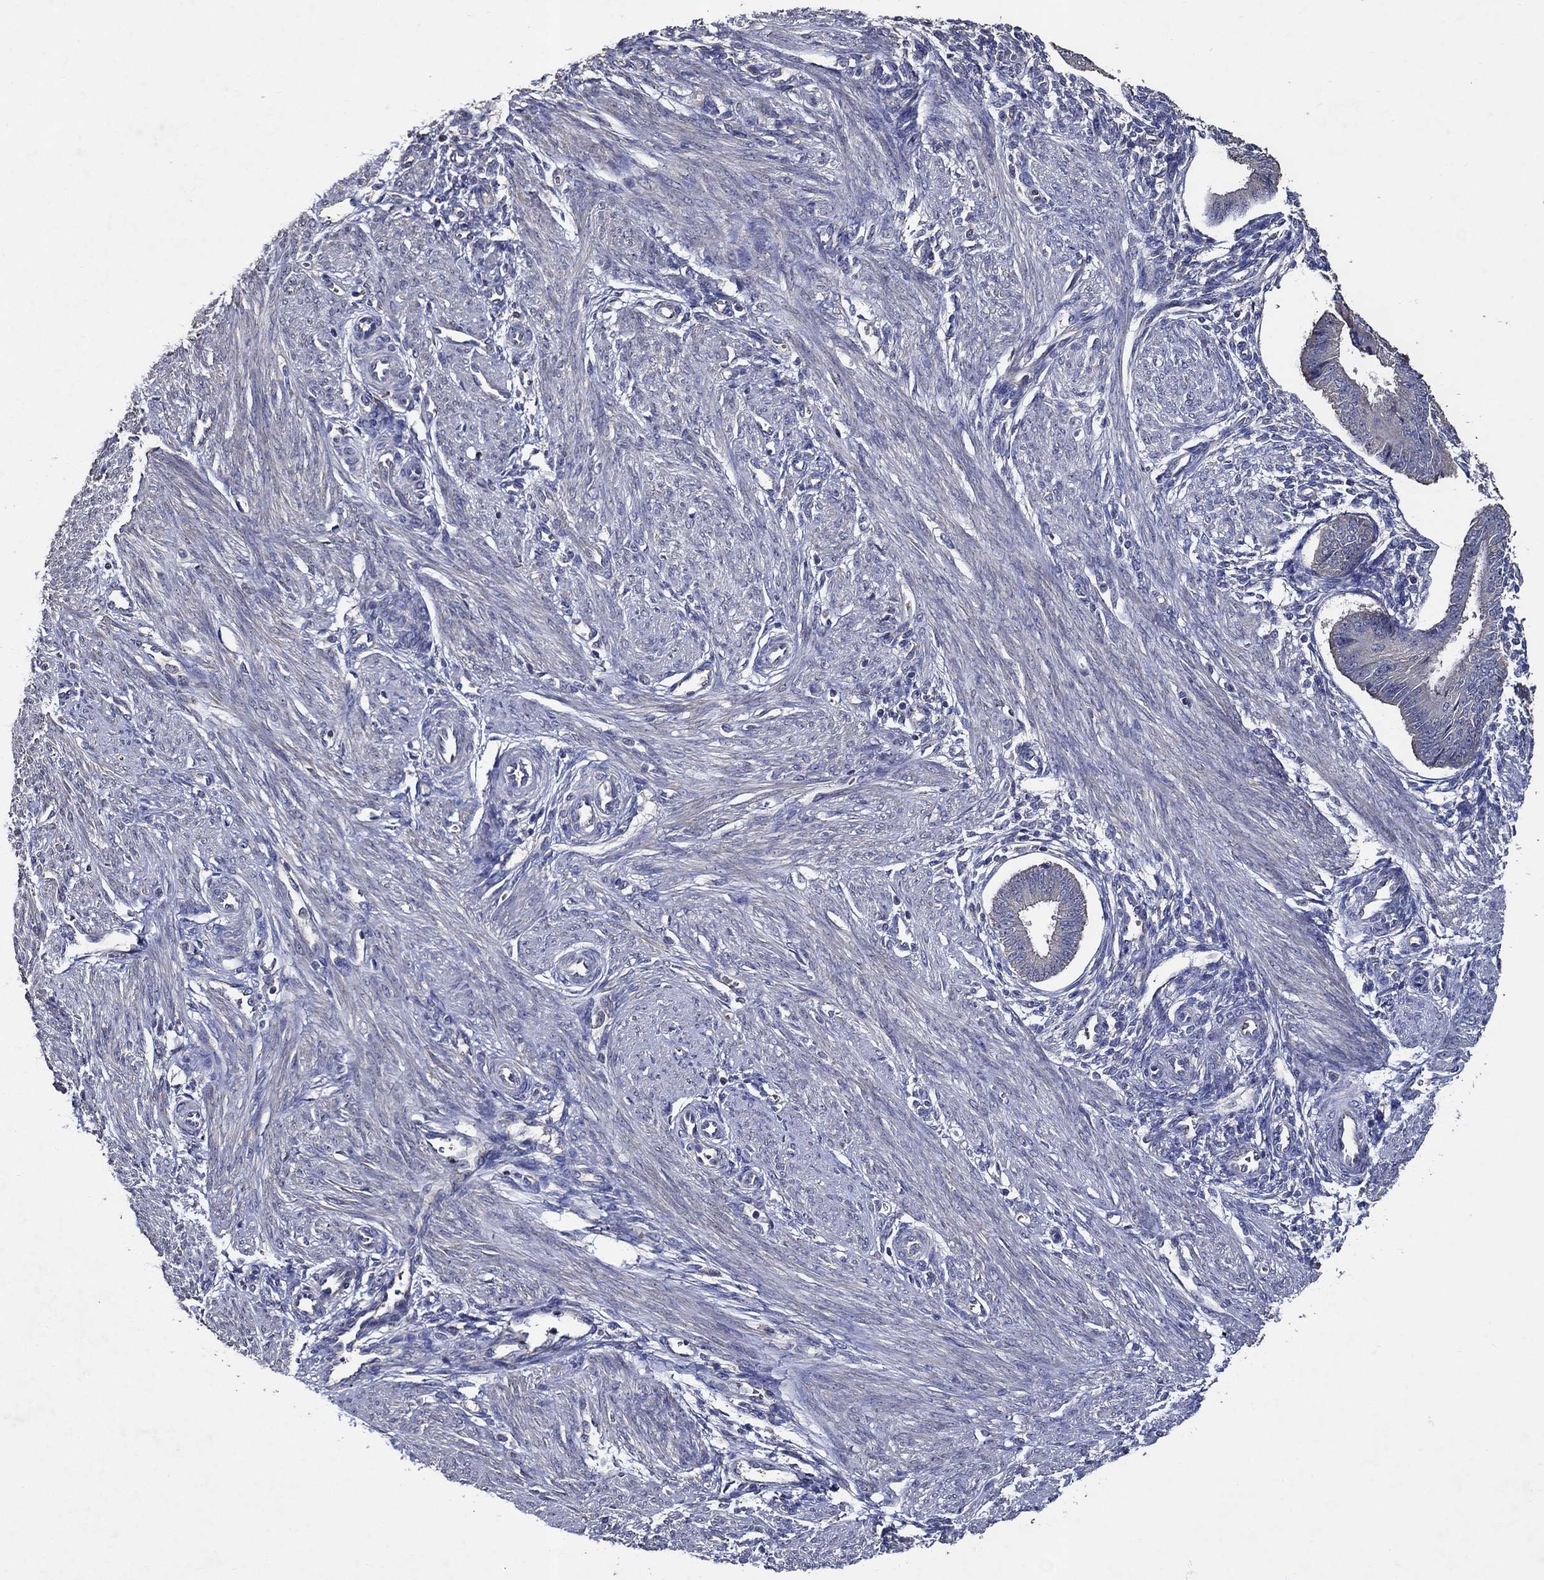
{"staining": {"intensity": "negative", "quantity": "none", "location": "none"}, "tissue": "endometrium", "cell_type": "Cells in endometrial stroma", "image_type": "normal", "snomed": [{"axis": "morphology", "description": "Normal tissue, NOS"}, {"axis": "topography", "description": "Endometrium"}], "caption": "DAB immunohistochemical staining of unremarkable endometrium exhibits no significant staining in cells in endometrial stroma. Brightfield microscopy of IHC stained with DAB (brown) and hematoxylin (blue), captured at high magnification.", "gene": "HAP1", "patient": {"sex": "female", "age": 39}}